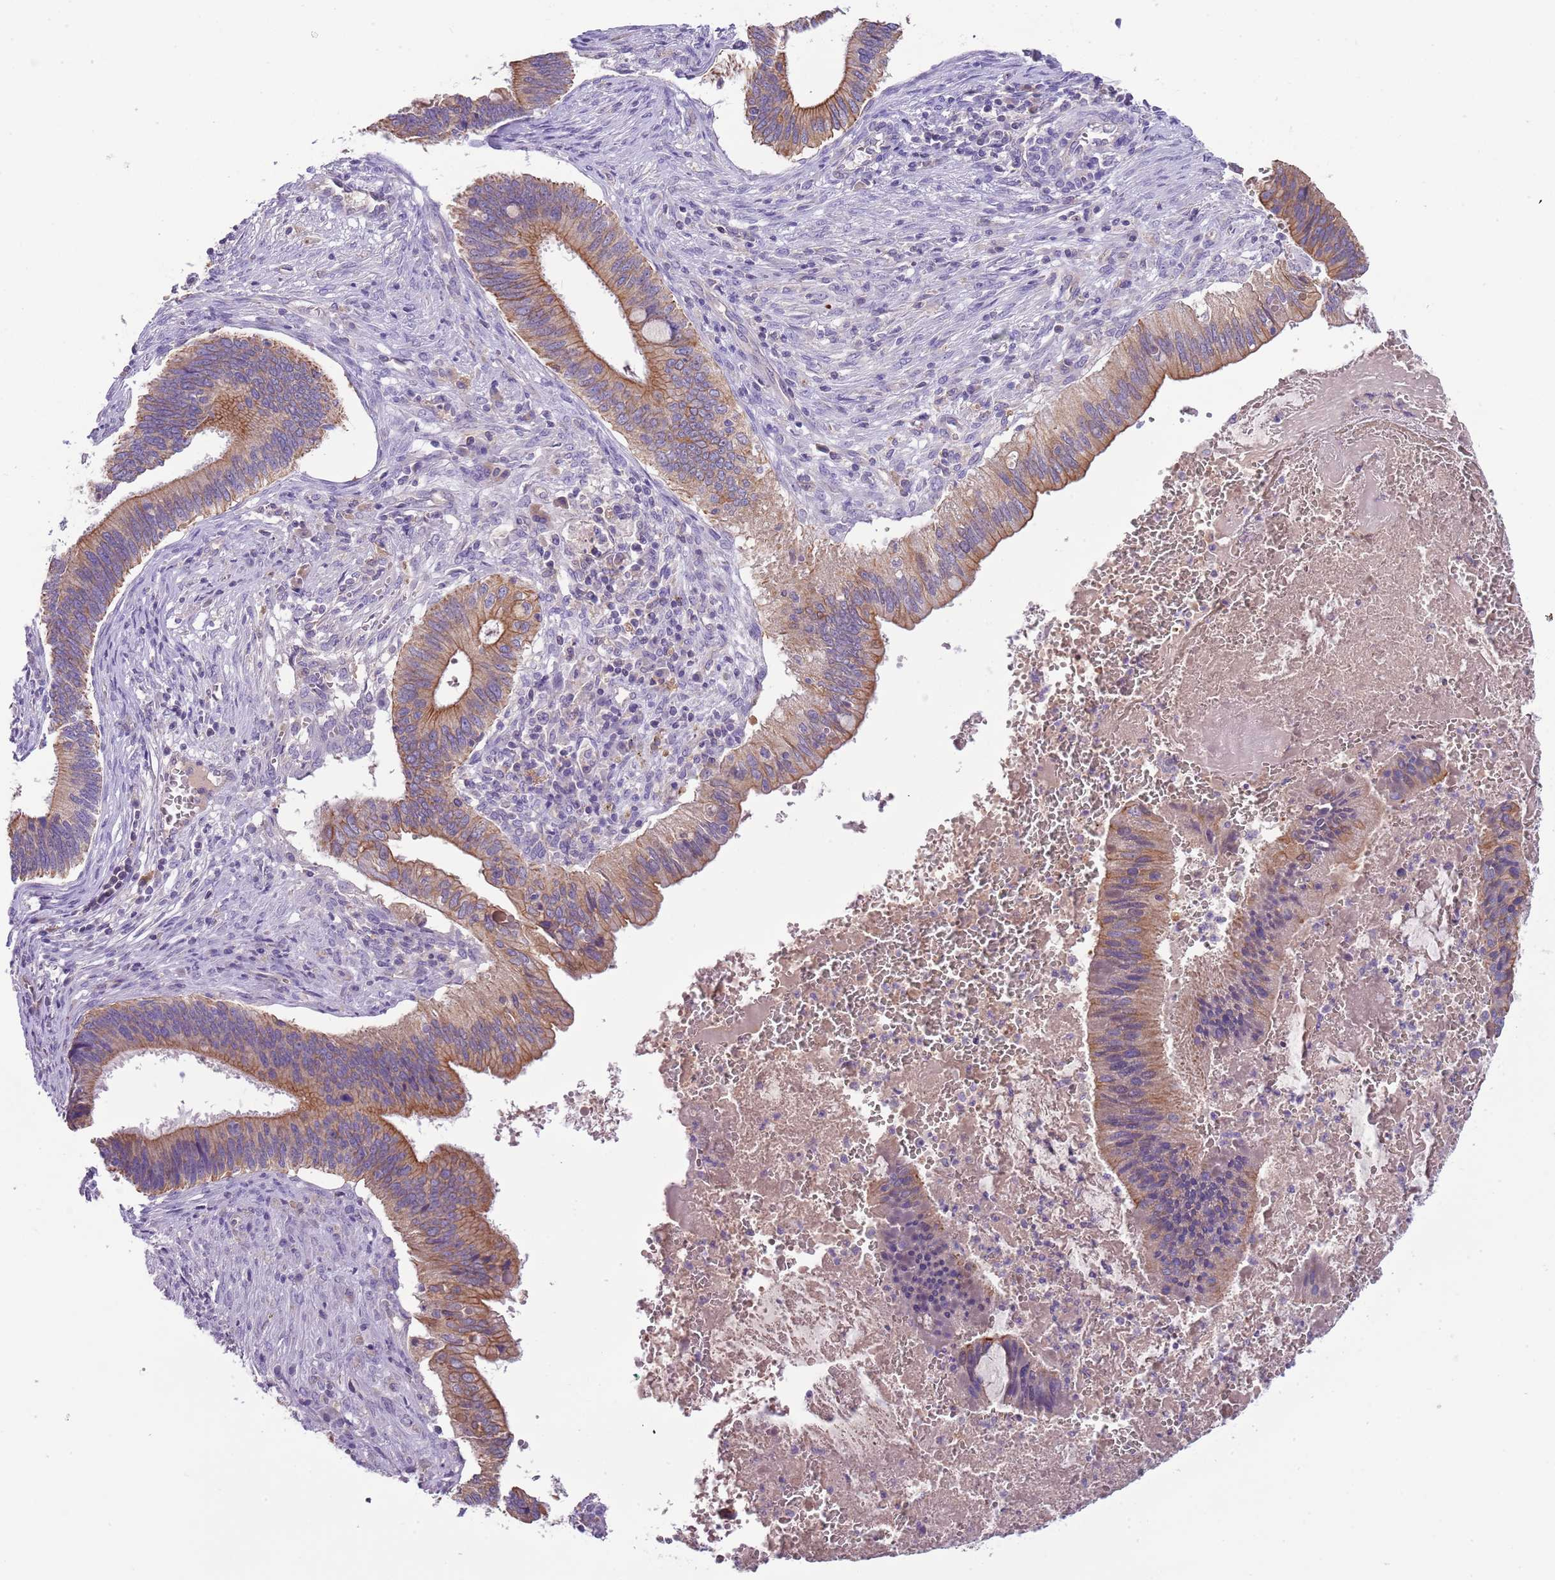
{"staining": {"intensity": "moderate", "quantity": ">75%", "location": "cytoplasmic/membranous"}, "tissue": "cervical cancer", "cell_type": "Tumor cells", "image_type": "cancer", "snomed": [{"axis": "morphology", "description": "Adenocarcinoma, NOS"}, {"axis": "topography", "description": "Cervix"}], "caption": "There is medium levels of moderate cytoplasmic/membranous expression in tumor cells of cervical cancer, as demonstrated by immunohistochemical staining (brown color).", "gene": "HES3", "patient": {"sex": "female", "age": 42}}